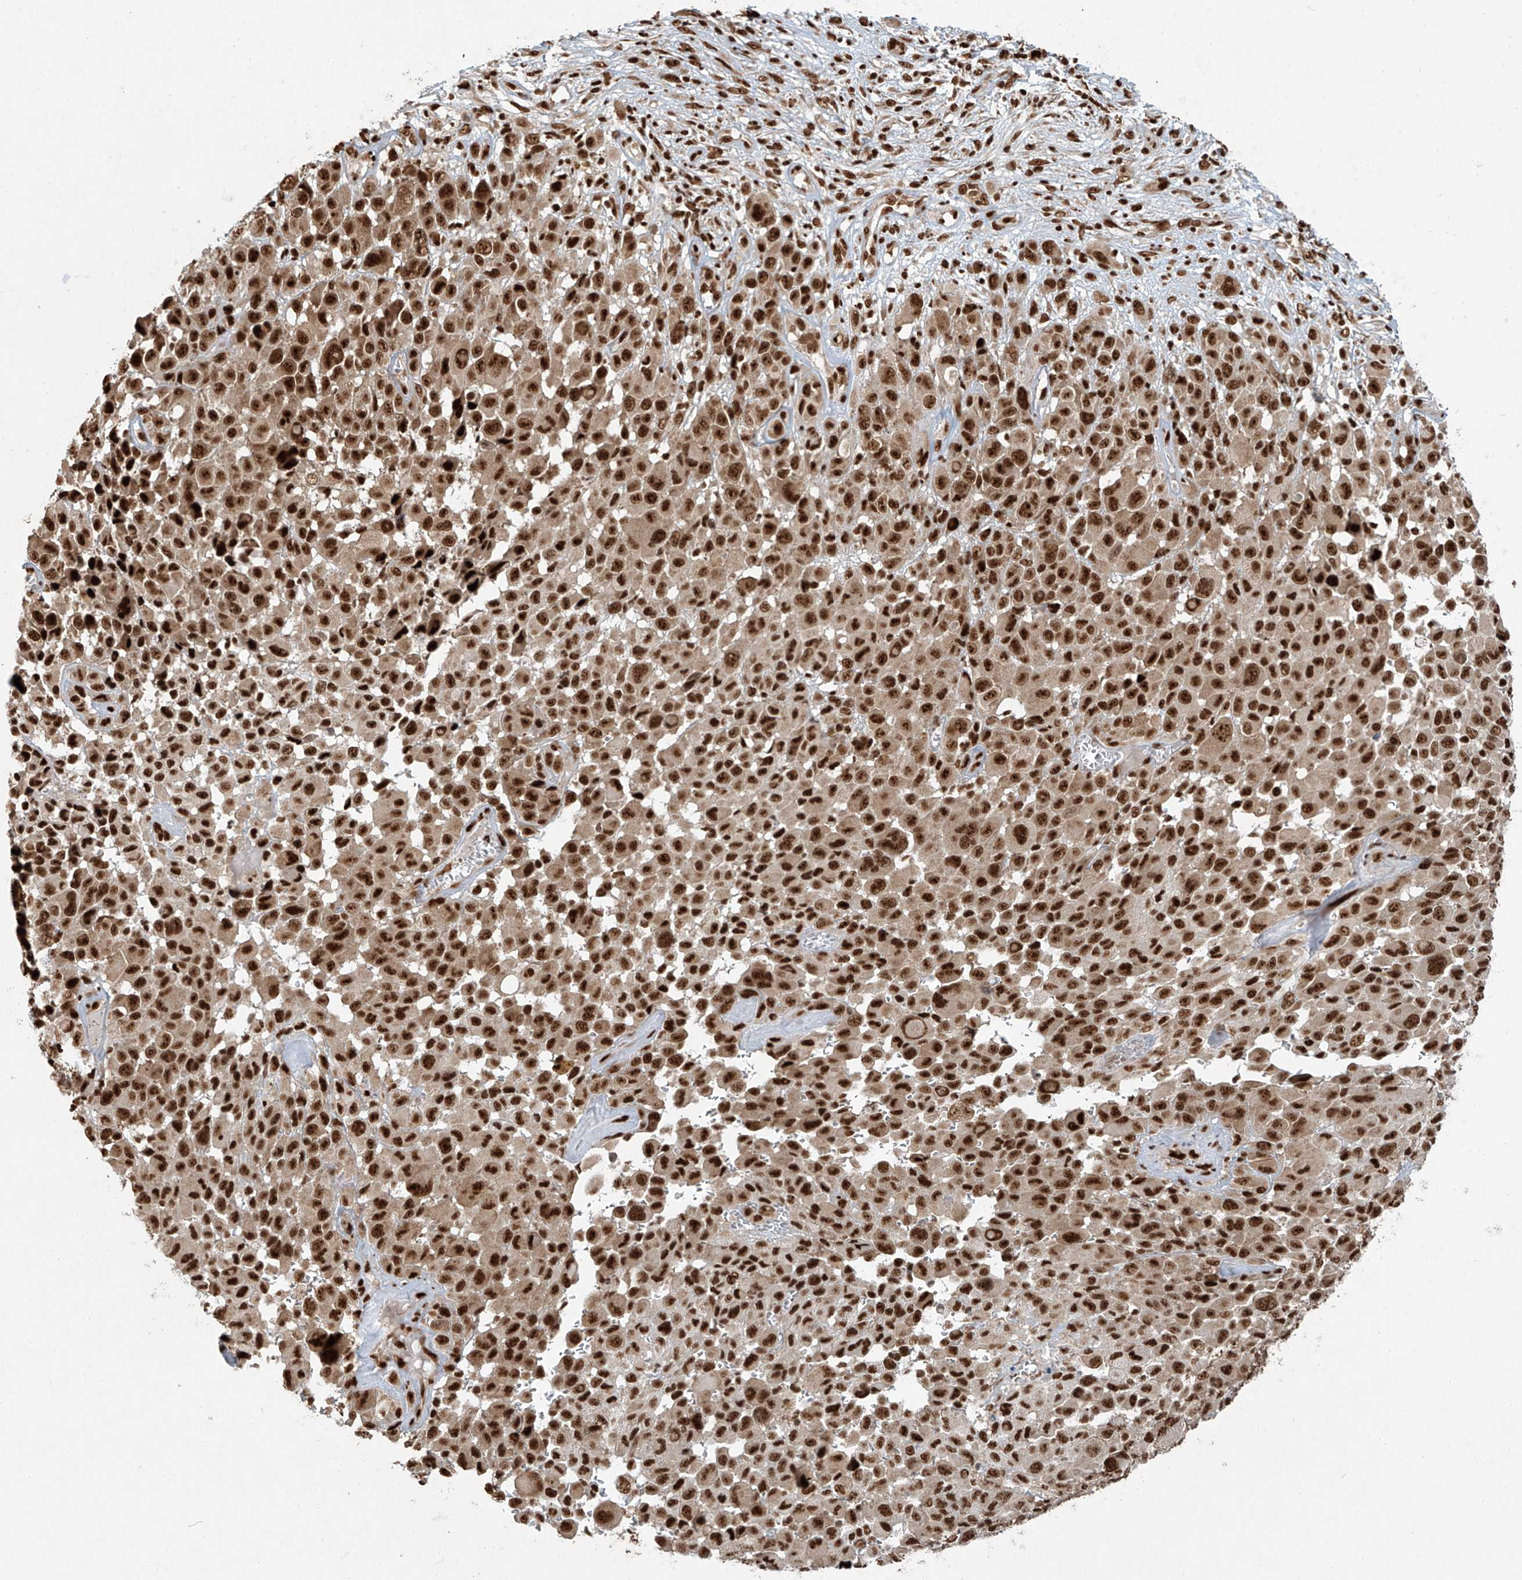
{"staining": {"intensity": "strong", "quantity": ">75%", "location": "nuclear"}, "tissue": "melanoma", "cell_type": "Tumor cells", "image_type": "cancer", "snomed": [{"axis": "morphology", "description": "Malignant melanoma, NOS"}, {"axis": "topography", "description": "Skin of trunk"}], "caption": "A brown stain labels strong nuclear expression of a protein in melanoma tumor cells.", "gene": "FAM193B", "patient": {"sex": "male", "age": 71}}